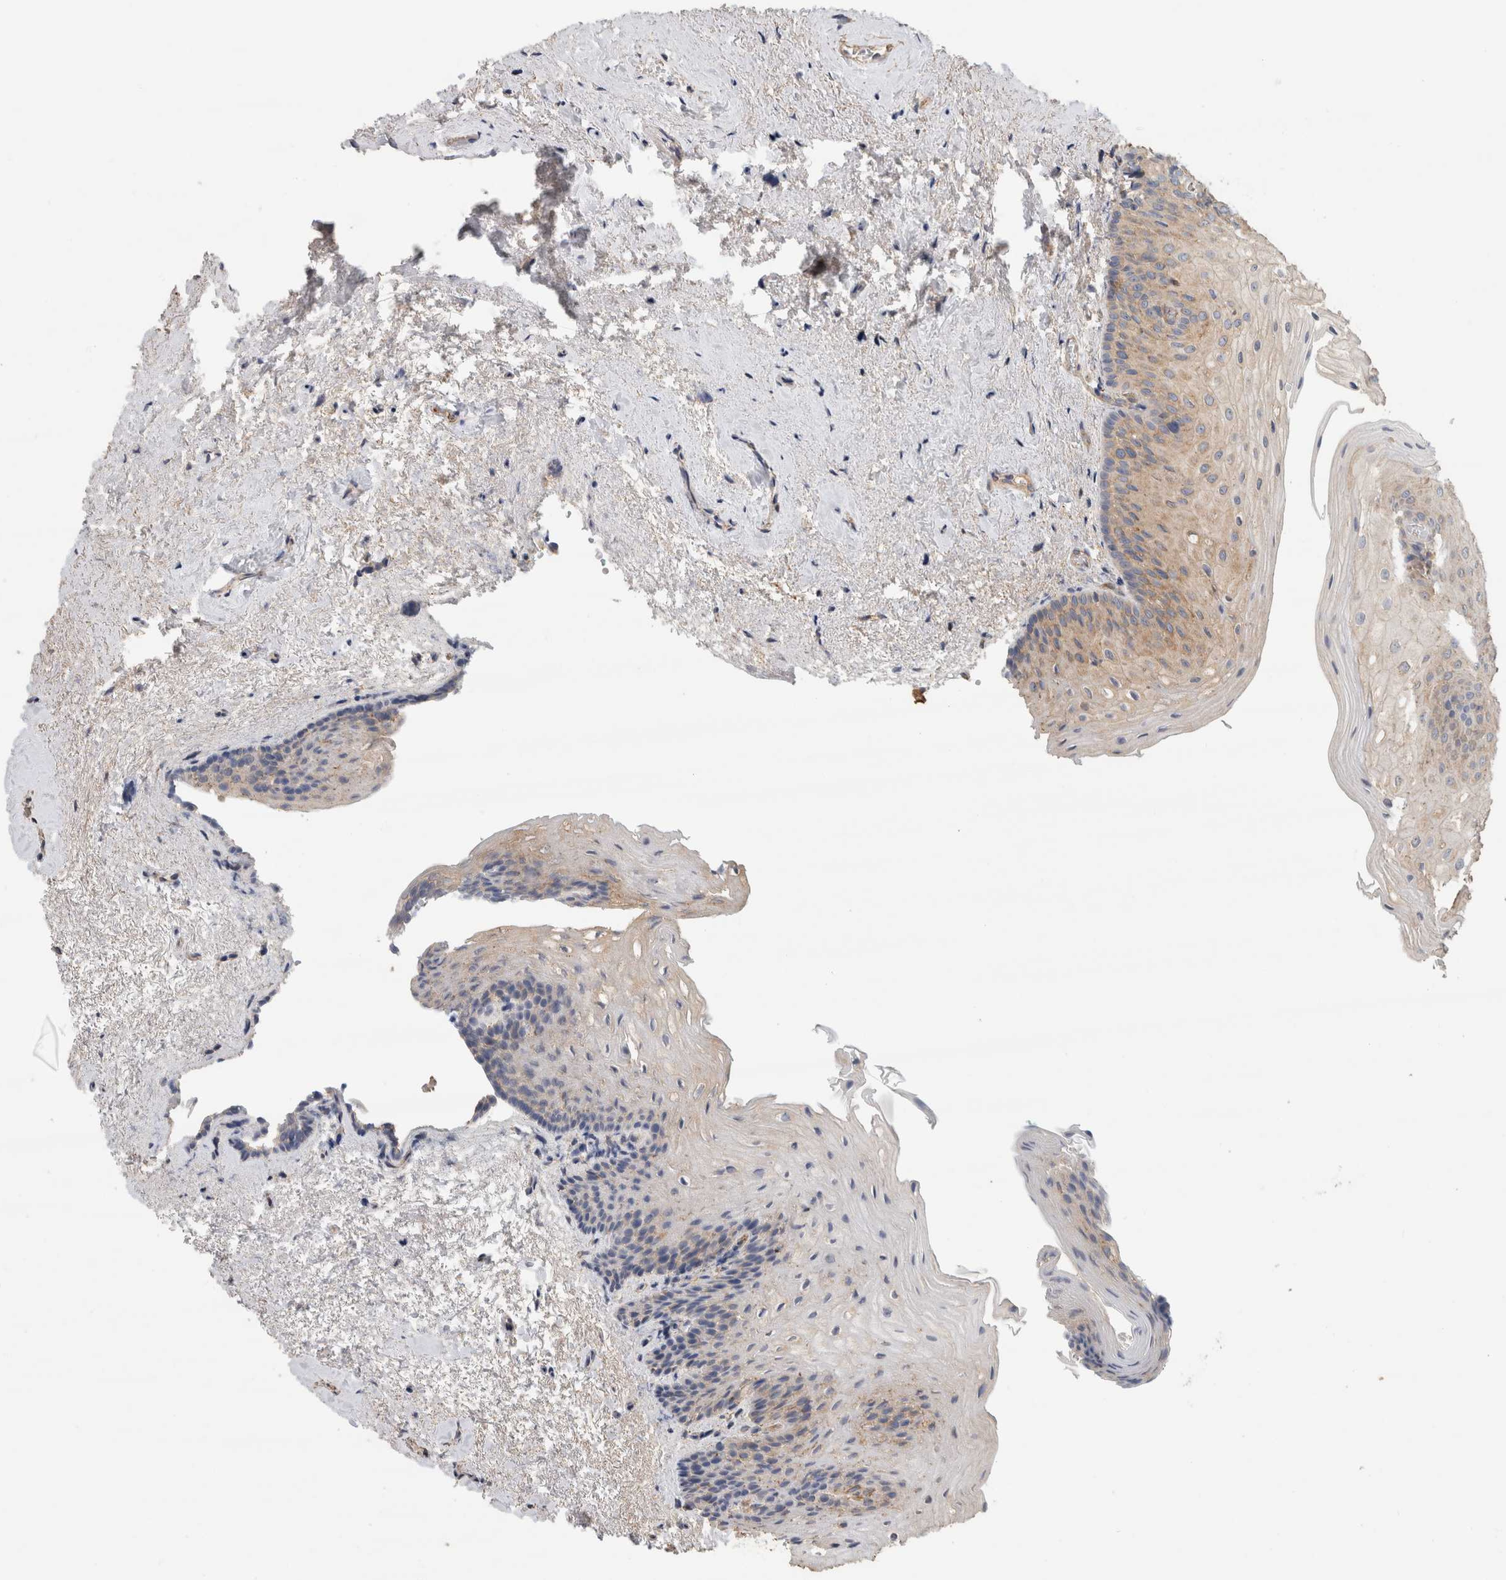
{"staining": {"intensity": "moderate", "quantity": "25%-75%", "location": "cytoplasmic/membranous"}, "tissue": "urinary bladder", "cell_type": "Urothelial cells", "image_type": "normal", "snomed": [{"axis": "morphology", "description": "Normal tissue, NOS"}, {"axis": "topography", "description": "Urinary bladder"}], "caption": "This micrograph shows IHC staining of benign human urinary bladder, with medium moderate cytoplasmic/membranous expression in approximately 25%-75% of urothelial cells.", "gene": "EIF4G3", "patient": {"sex": "female", "age": 67}}